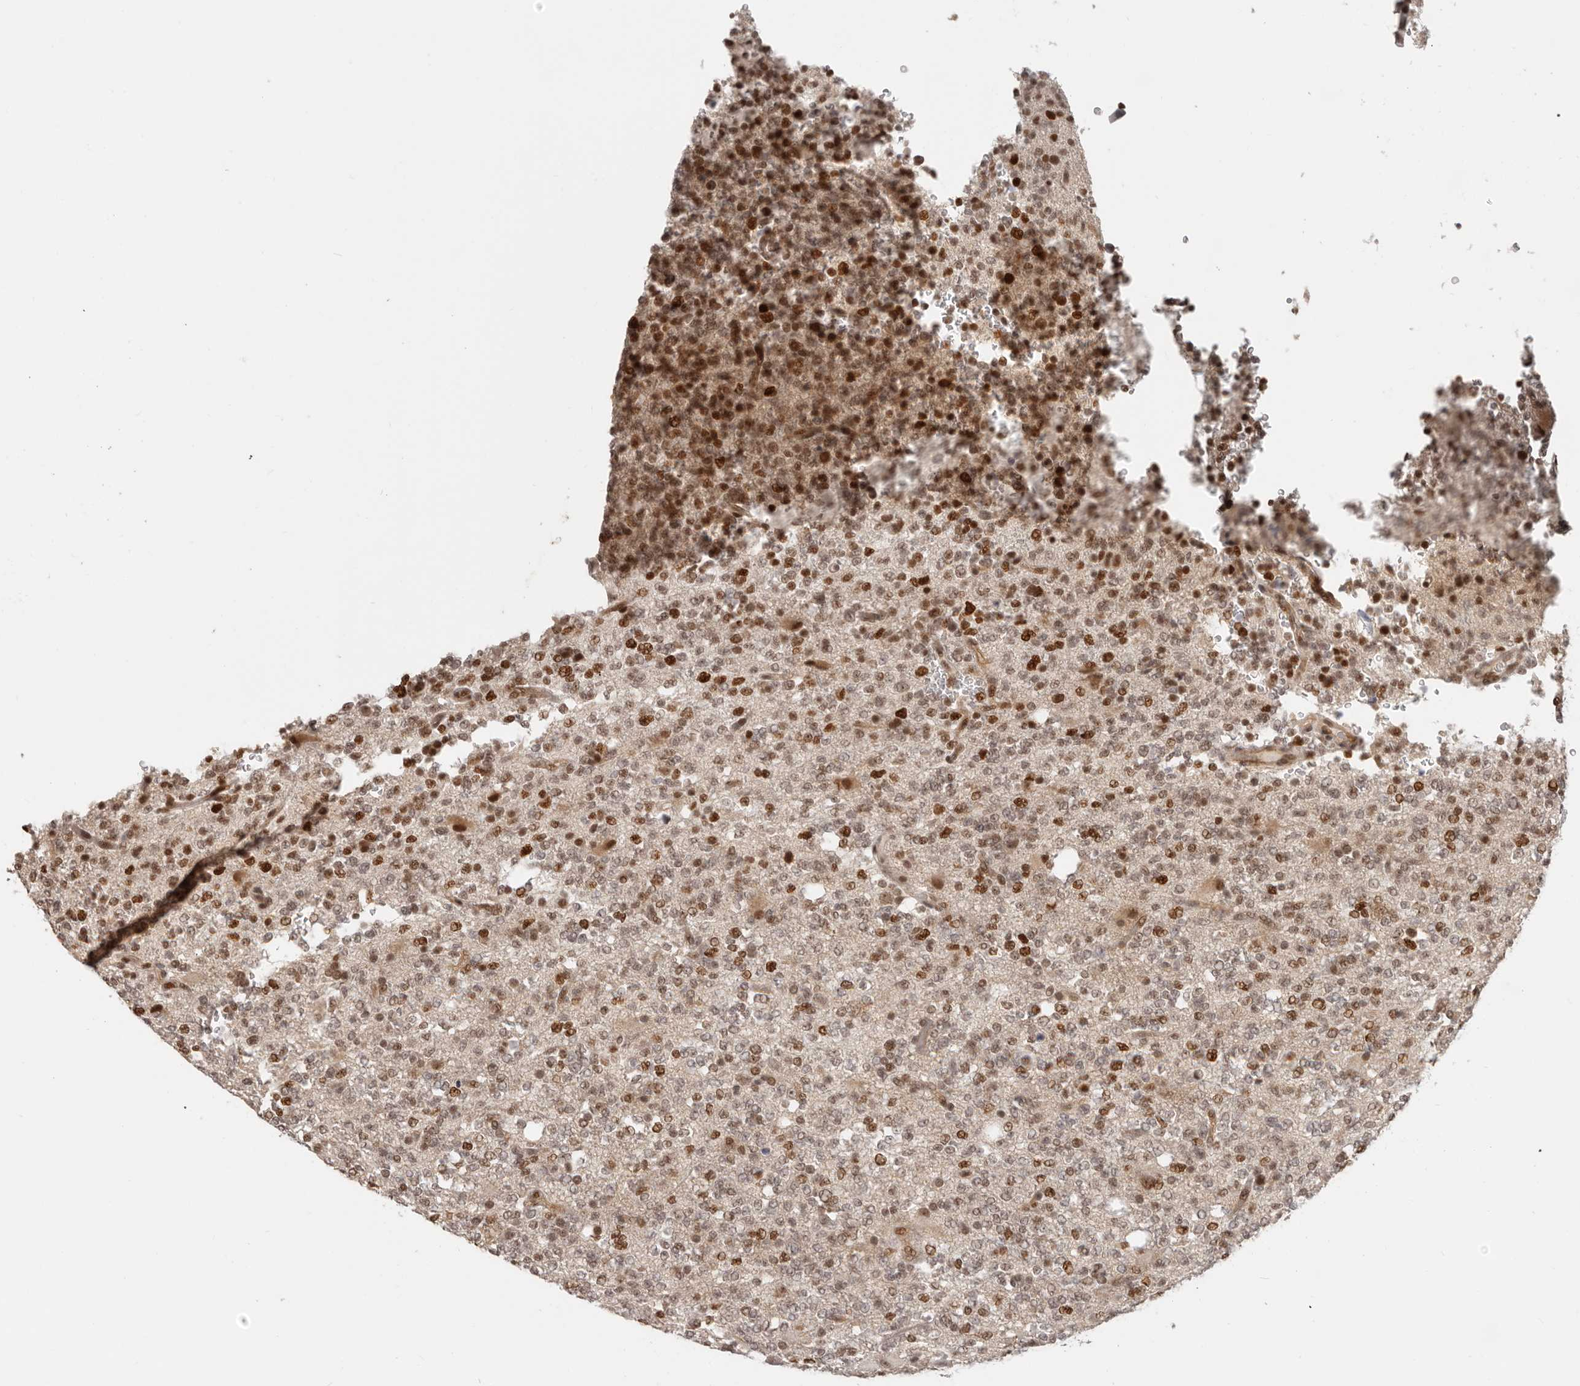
{"staining": {"intensity": "moderate", "quantity": ">75%", "location": "nuclear"}, "tissue": "glioma", "cell_type": "Tumor cells", "image_type": "cancer", "snomed": [{"axis": "morphology", "description": "Glioma, malignant, High grade"}, {"axis": "topography", "description": "Brain"}], "caption": "Moderate nuclear protein staining is seen in approximately >75% of tumor cells in high-grade glioma (malignant). The staining is performed using DAB brown chromogen to label protein expression. The nuclei are counter-stained blue using hematoxylin.", "gene": "RFC2", "patient": {"sex": "female", "age": 62}}